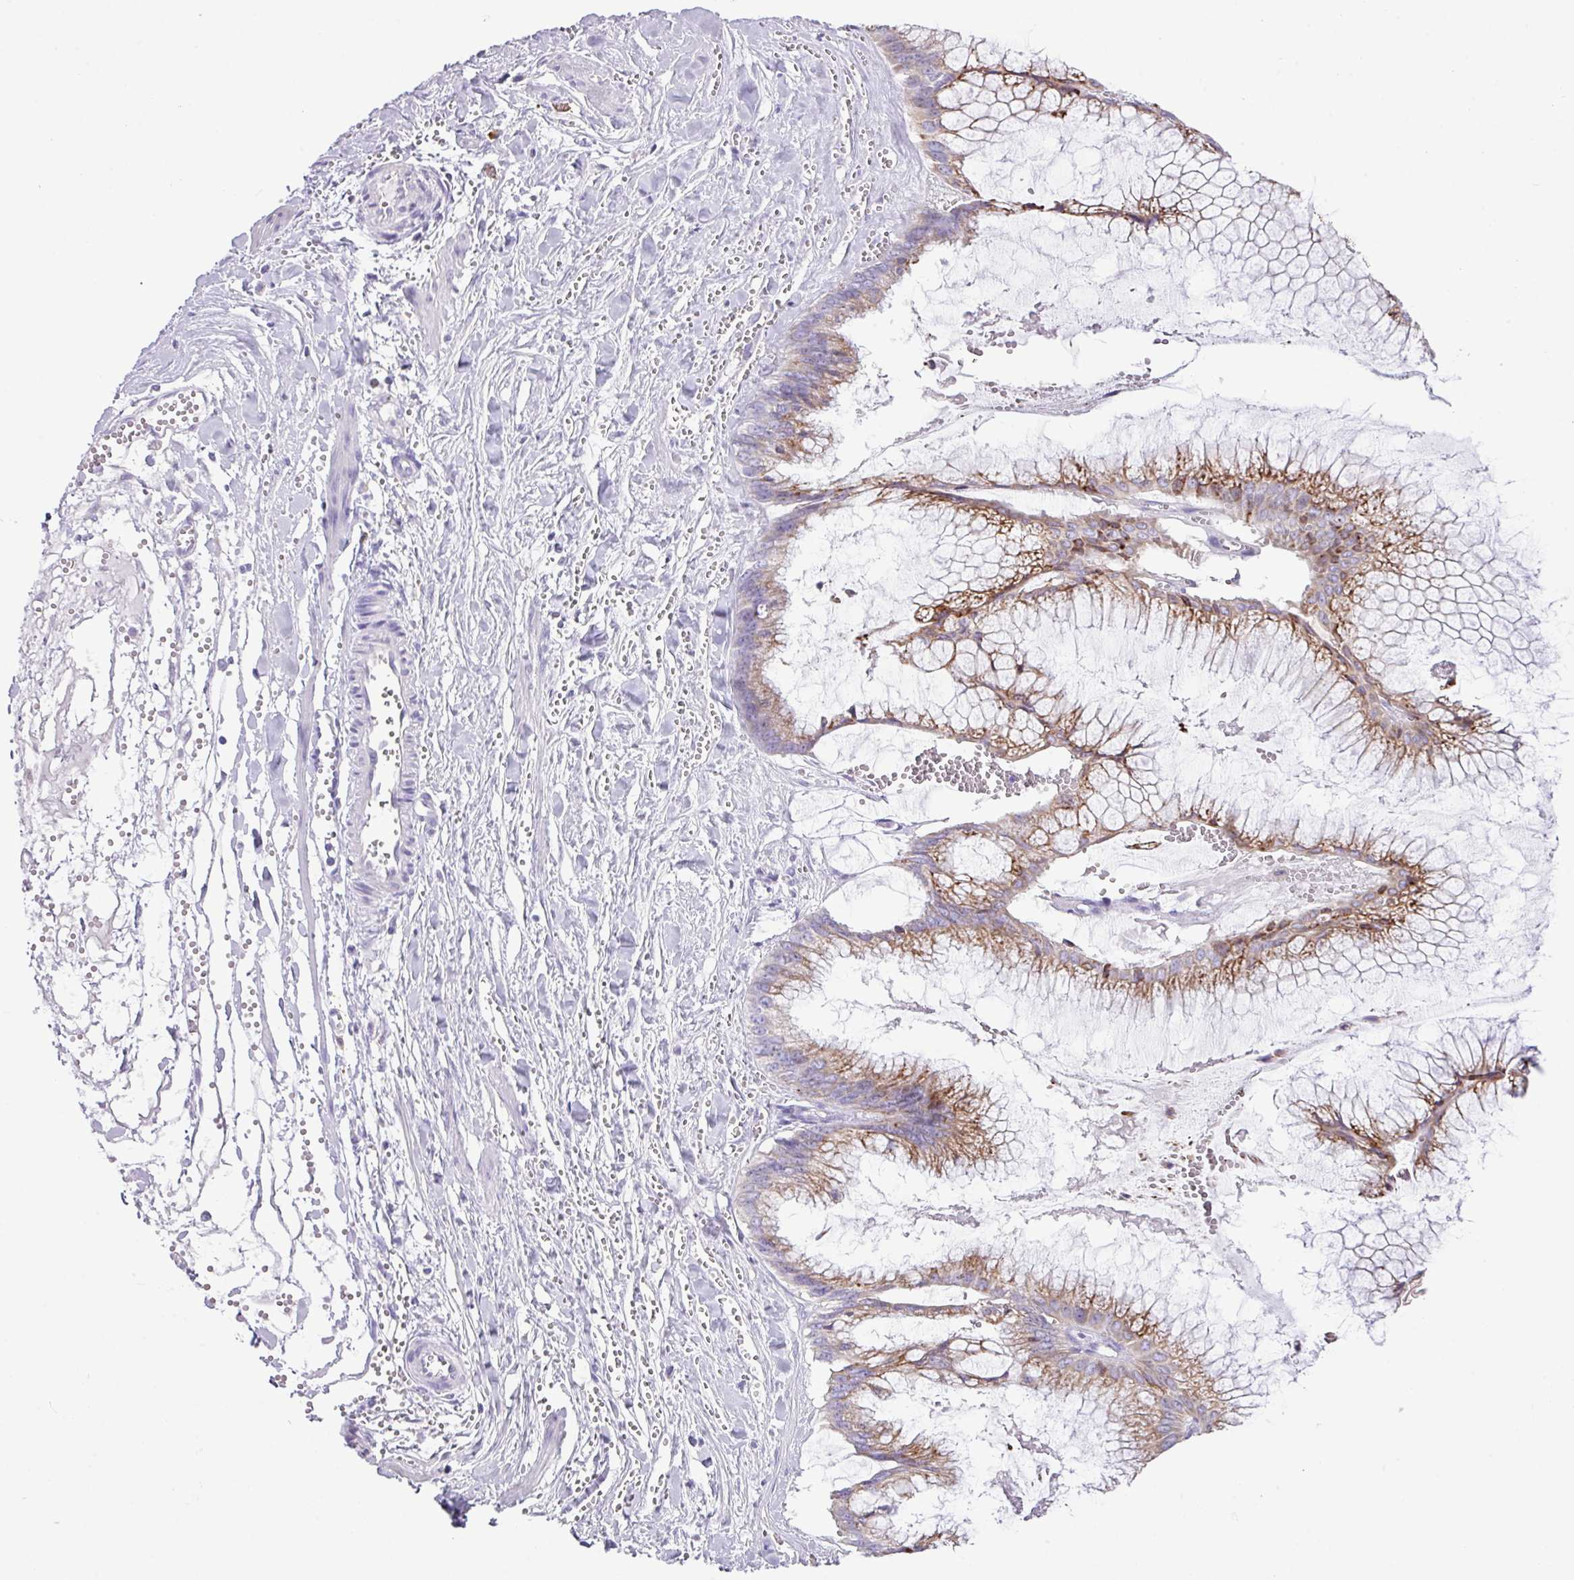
{"staining": {"intensity": "moderate", "quantity": "25%-75%", "location": "cytoplasmic/membranous"}, "tissue": "ovarian cancer", "cell_type": "Tumor cells", "image_type": "cancer", "snomed": [{"axis": "morphology", "description": "Cystadenocarcinoma, mucinous, NOS"}, {"axis": "topography", "description": "Ovary"}], "caption": "DAB immunohistochemical staining of ovarian mucinous cystadenocarcinoma shows moderate cytoplasmic/membranous protein staining in about 25%-75% of tumor cells.", "gene": "RGS21", "patient": {"sex": "female", "age": 44}}